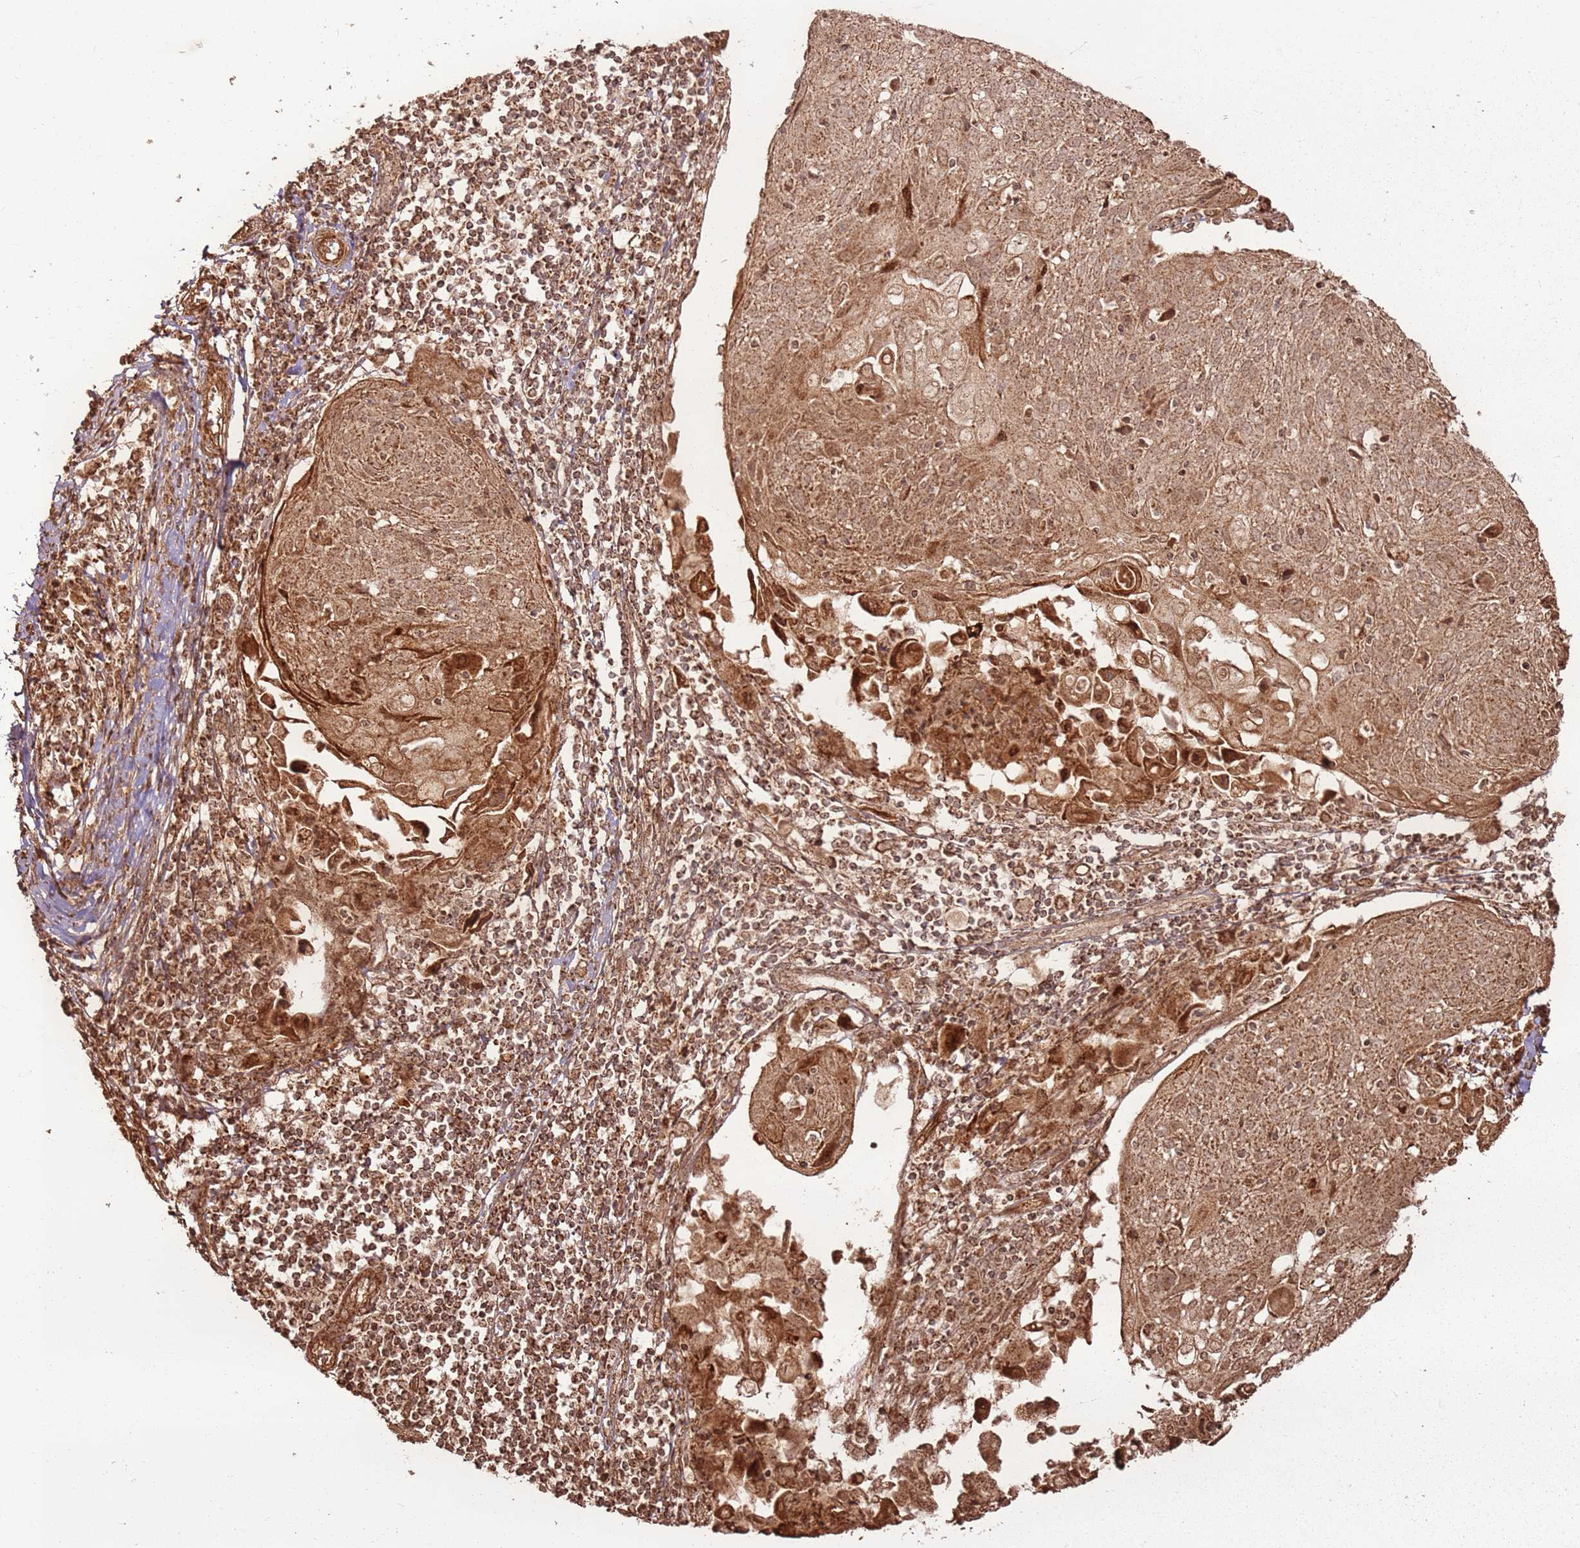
{"staining": {"intensity": "moderate", "quantity": ">75%", "location": "cytoplasmic/membranous"}, "tissue": "cervical cancer", "cell_type": "Tumor cells", "image_type": "cancer", "snomed": [{"axis": "morphology", "description": "Squamous cell carcinoma, NOS"}, {"axis": "topography", "description": "Cervix"}], "caption": "Cervical cancer (squamous cell carcinoma) stained with DAB (3,3'-diaminobenzidine) immunohistochemistry (IHC) demonstrates medium levels of moderate cytoplasmic/membranous staining in approximately >75% of tumor cells.", "gene": "MRPS6", "patient": {"sex": "female", "age": 67}}